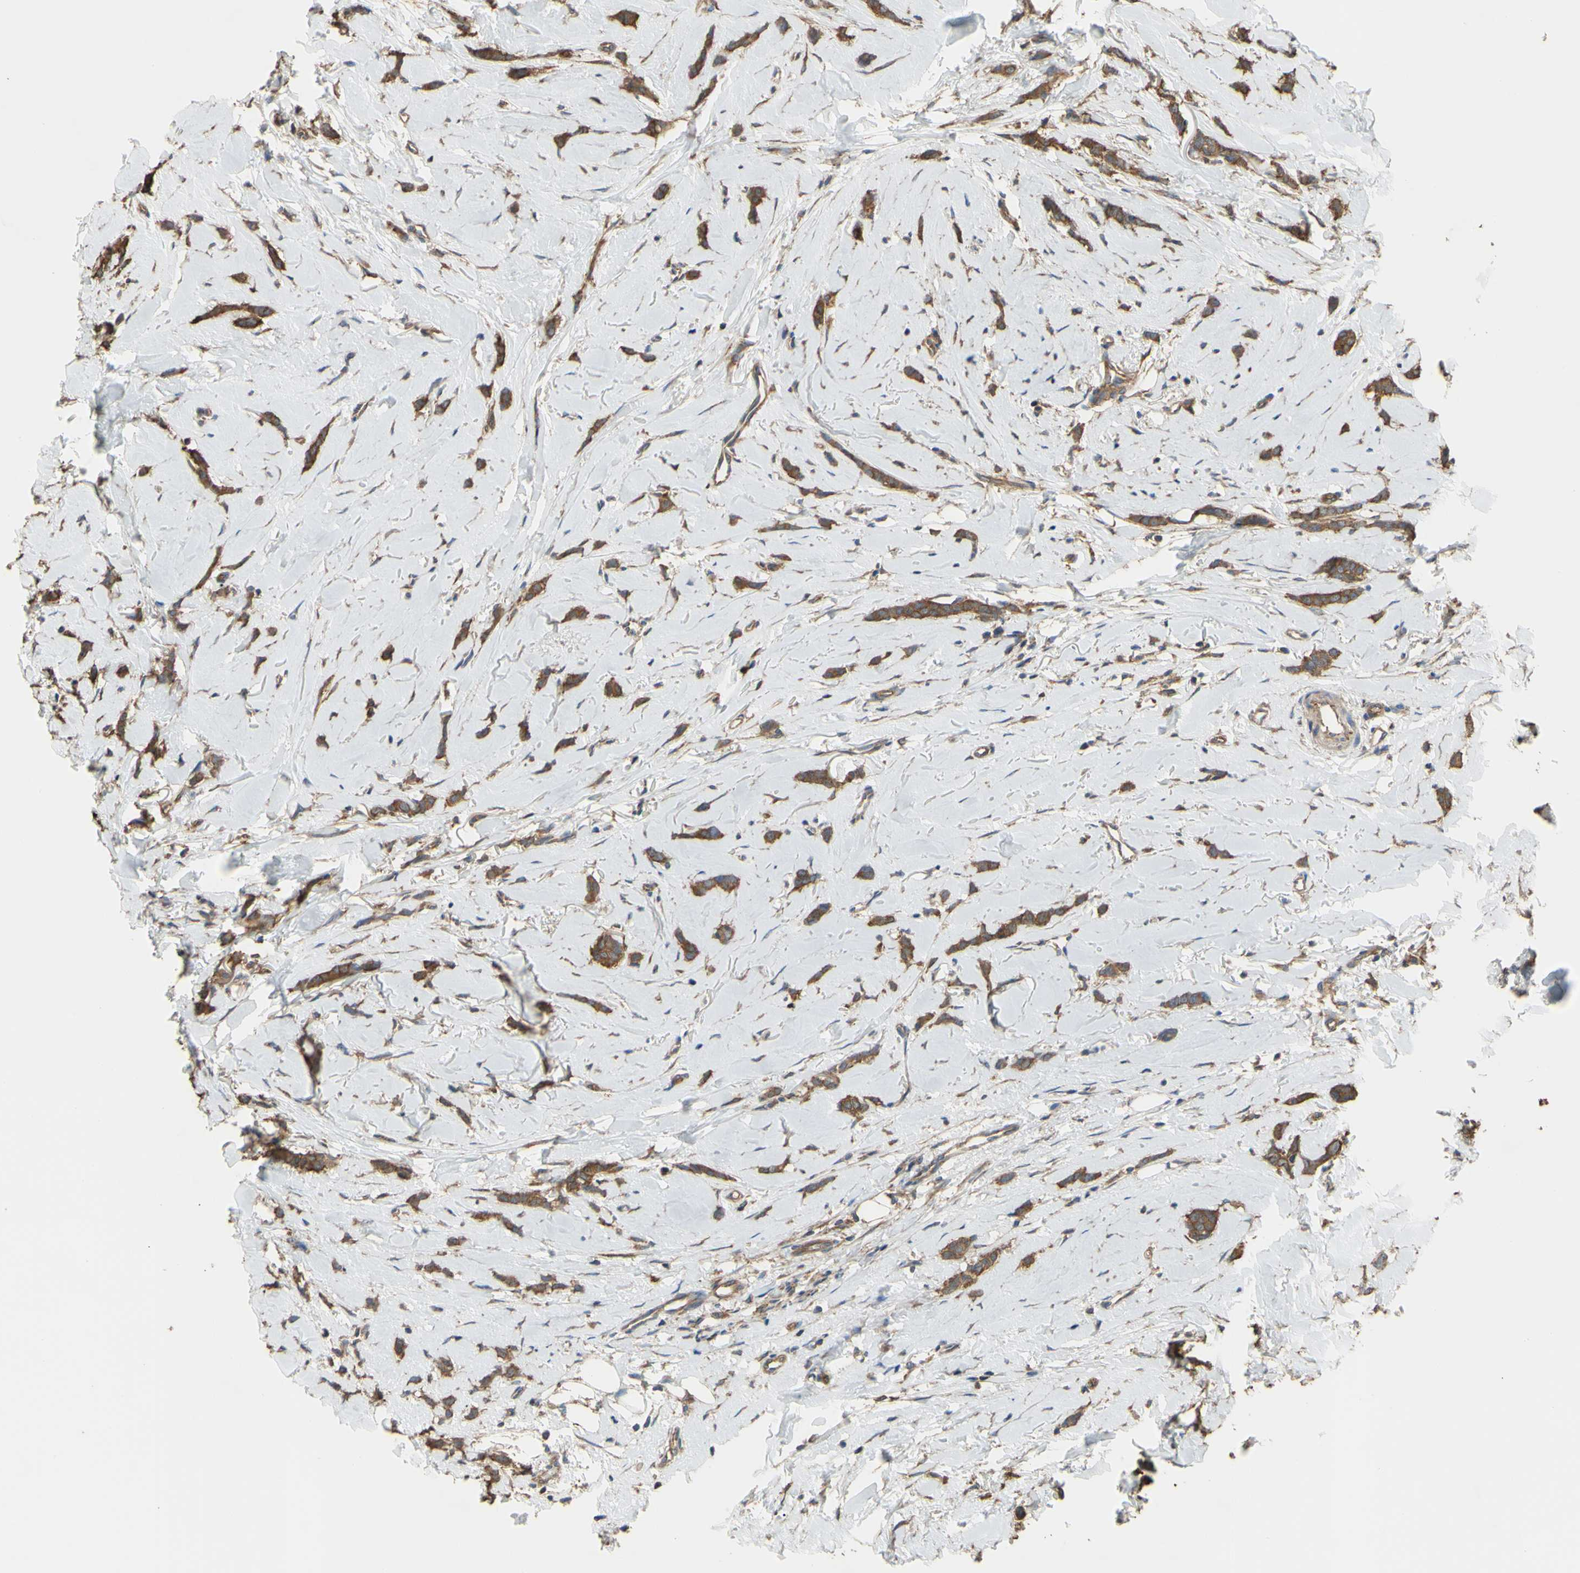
{"staining": {"intensity": "moderate", "quantity": ">75%", "location": "cytoplasmic/membranous"}, "tissue": "breast cancer", "cell_type": "Tumor cells", "image_type": "cancer", "snomed": [{"axis": "morphology", "description": "Lobular carcinoma"}, {"axis": "topography", "description": "Skin"}, {"axis": "topography", "description": "Breast"}], "caption": "Breast lobular carcinoma stained for a protein demonstrates moderate cytoplasmic/membranous positivity in tumor cells. The staining was performed using DAB (3,3'-diaminobenzidine) to visualize the protein expression in brown, while the nuclei were stained in blue with hematoxylin (Magnification: 20x).", "gene": "CTTN", "patient": {"sex": "female", "age": 46}}